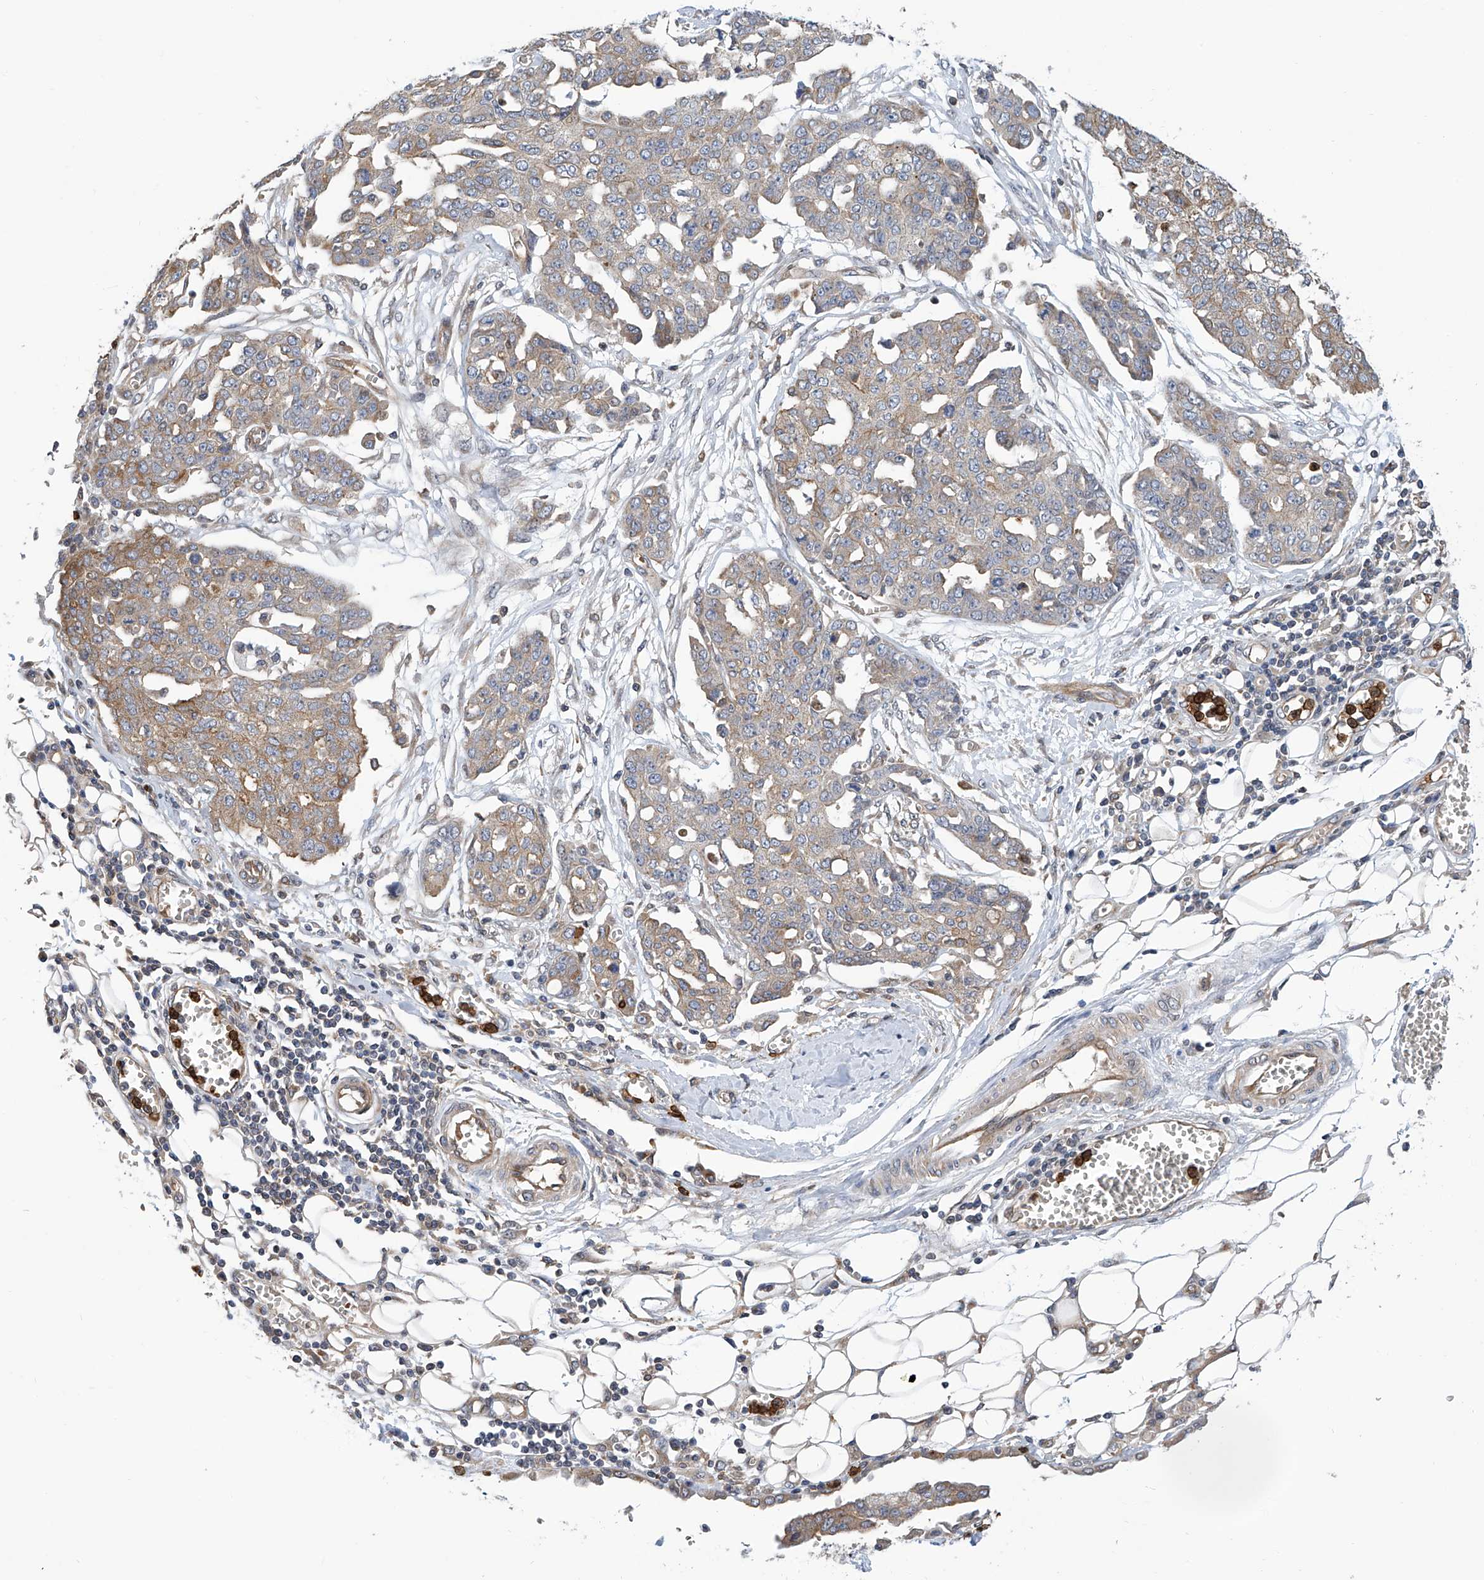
{"staining": {"intensity": "moderate", "quantity": "<25%", "location": "cytoplasmic/membranous"}, "tissue": "ovarian cancer", "cell_type": "Tumor cells", "image_type": "cancer", "snomed": [{"axis": "morphology", "description": "Cystadenocarcinoma, serous, NOS"}, {"axis": "topography", "description": "Soft tissue"}, {"axis": "topography", "description": "Ovary"}], "caption": "This is a photomicrograph of IHC staining of ovarian cancer (serous cystadenocarcinoma), which shows moderate expression in the cytoplasmic/membranous of tumor cells.", "gene": "EIF2D", "patient": {"sex": "female", "age": 57}}